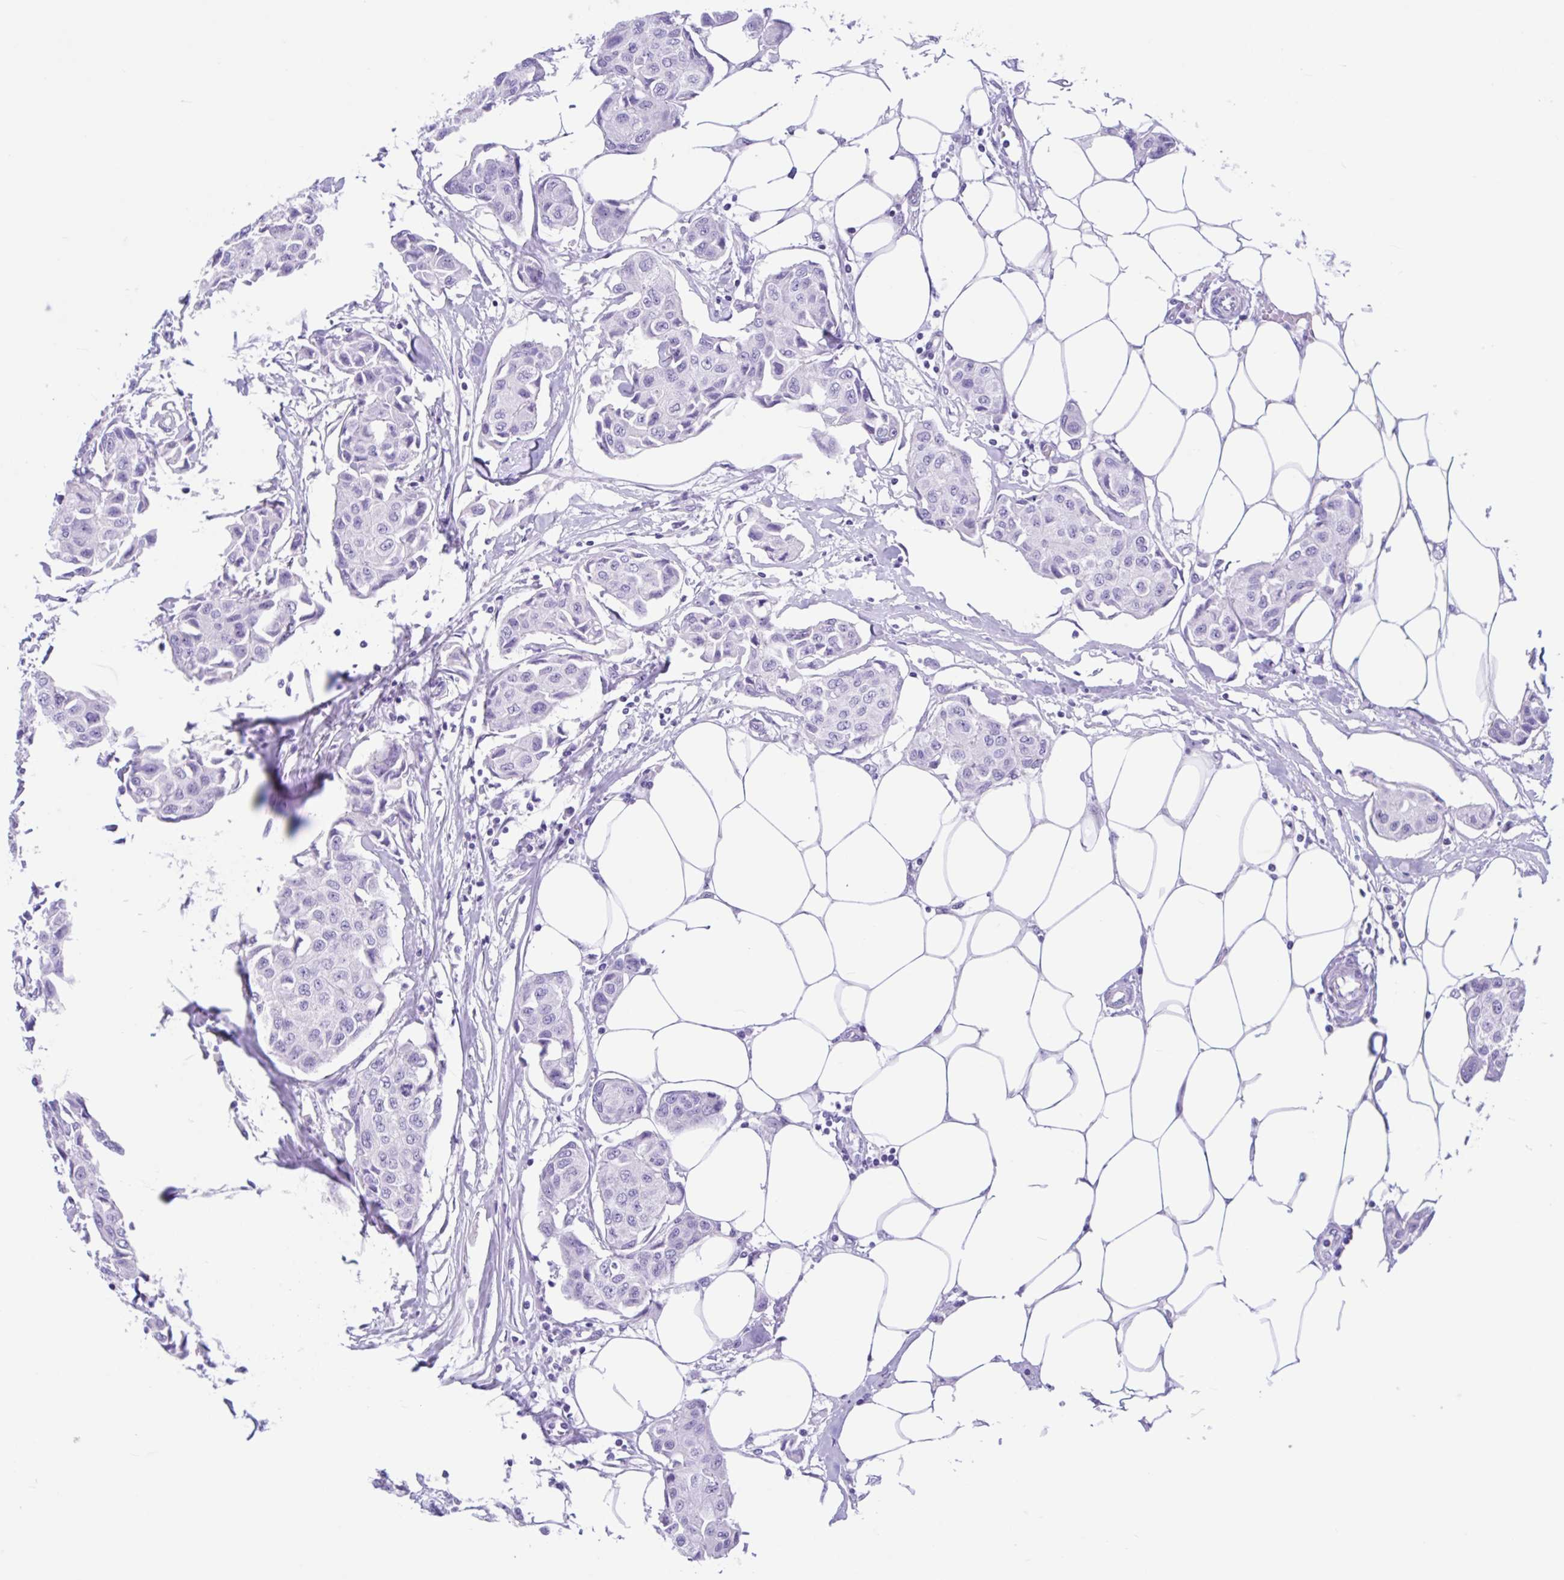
{"staining": {"intensity": "negative", "quantity": "none", "location": "none"}, "tissue": "breast cancer", "cell_type": "Tumor cells", "image_type": "cancer", "snomed": [{"axis": "morphology", "description": "Duct carcinoma"}, {"axis": "topography", "description": "Breast"}, {"axis": "topography", "description": "Lymph node"}], "caption": "Immunohistochemistry of breast cancer (invasive ductal carcinoma) demonstrates no staining in tumor cells.", "gene": "OR4N4", "patient": {"sex": "female", "age": 80}}